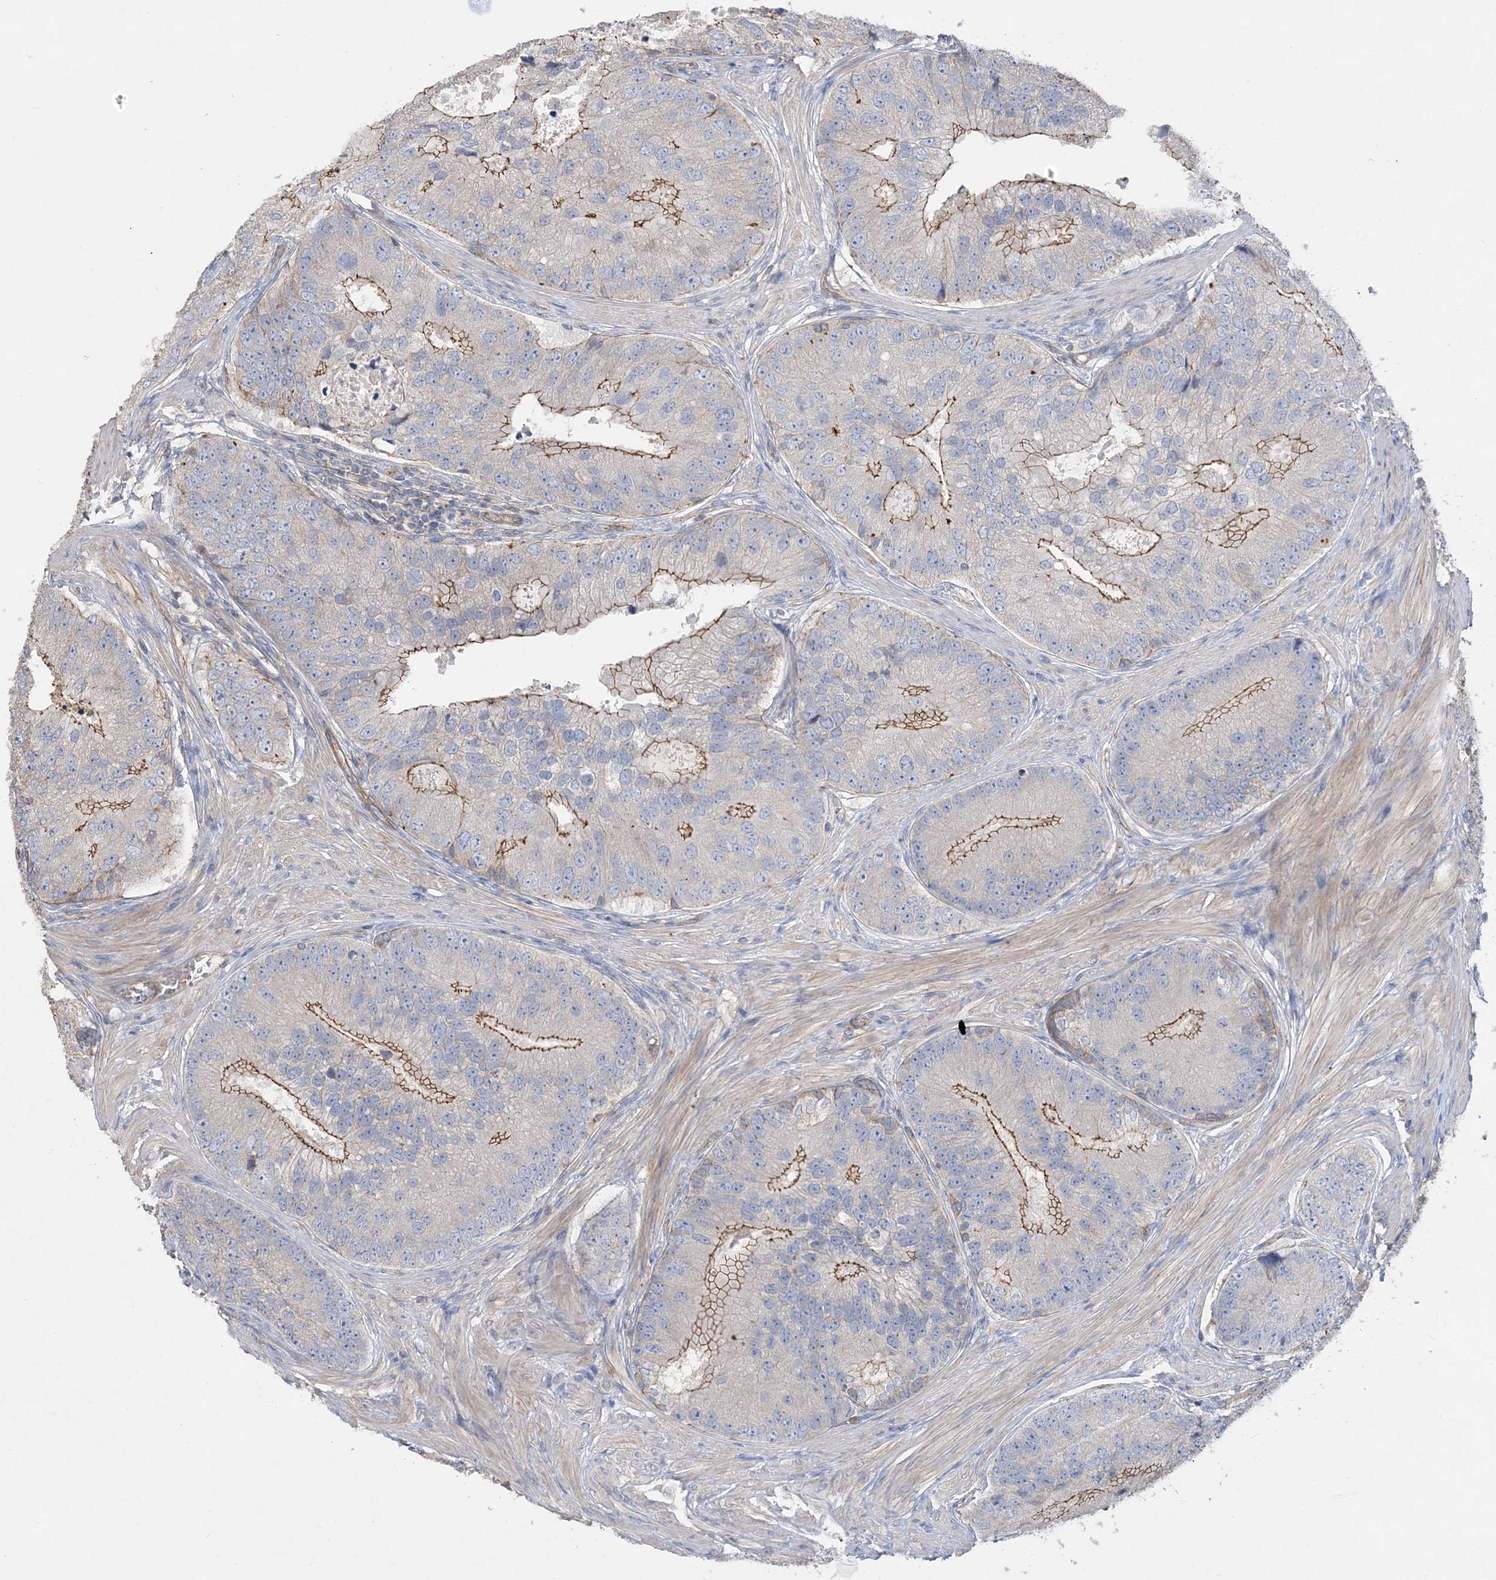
{"staining": {"intensity": "moderate", "quantity": "25%-75%", "location": "cytoplasmic/membranous"}, "tissue": "prostate cancer", "cell_type": "Tumor cells", "image_type": "cancer", "snomed": [{"axis": "morphology", "description": "Adenocarcinoma, High grade"}, {"axis": "topography", "description": "Prostate"}], "caption": "DAB immunohistochemical staining of human prostate cancer shows moderate cytoplasmic/membranous protein staining in approximately 25%-75% of tumor cells.", "gene": "PIGC", "patient": {"sex": "male", "age": 70}}